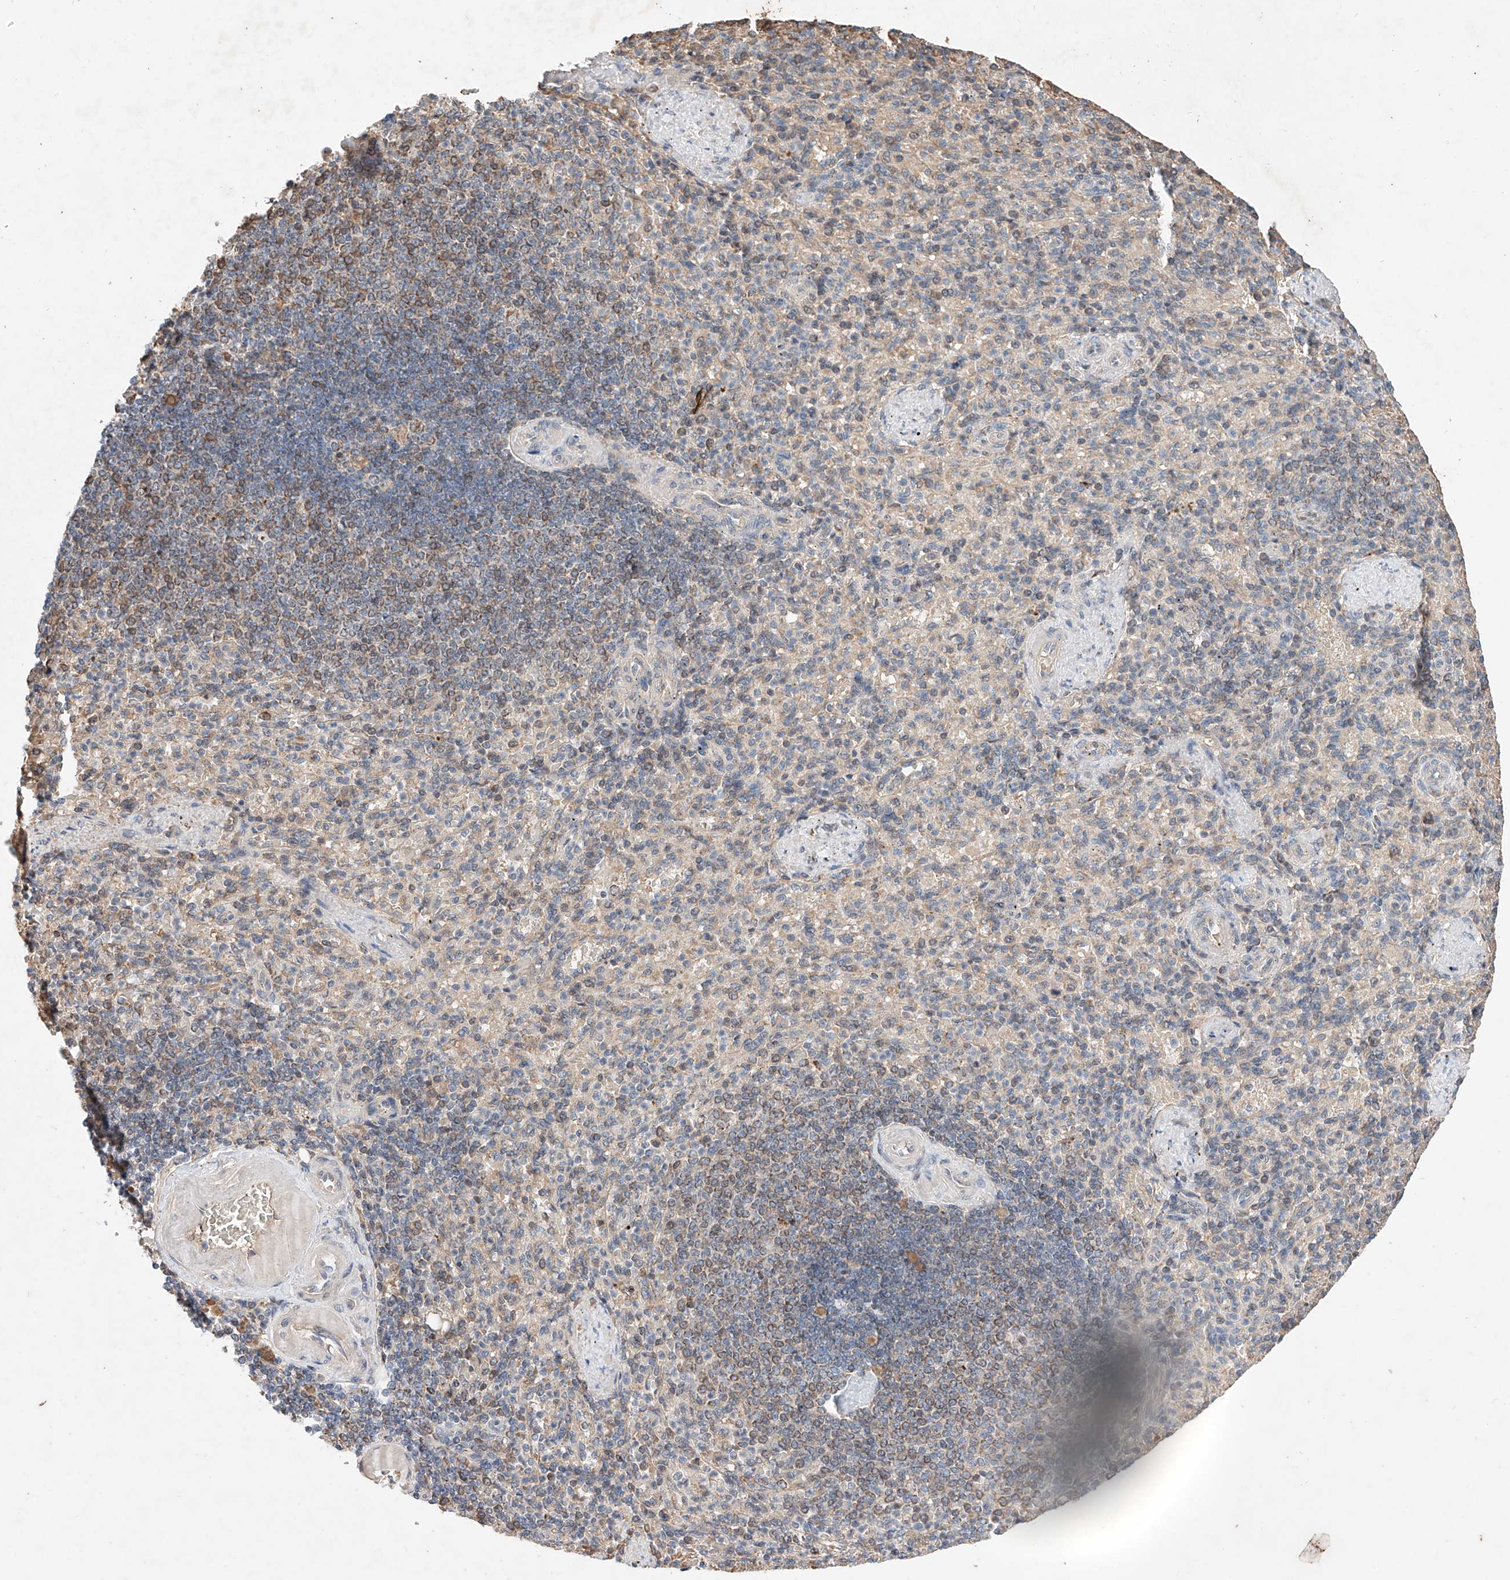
{"staining": {"intensity": "weak", "quantity": "25%-75%", "location": "cytoplasmic/membranous"}, "tissue": "spleen", "cell_type": "Cells in red pulp", "image_type": "normal", "snomed": [{"axis": "morphology", "description": "Normal tissue, NOS"}, {"axis": "topography", "description": "Spleen"}], "caption": "This photomicrograph shows immunohistochemistry staining of benign human spleen, with low weak cytoplasmic/membranous staining in approximately 25%-75% of cells in red pulp.", "gene": "FASTK", "patient": {"sex": "female", "age": 74}}